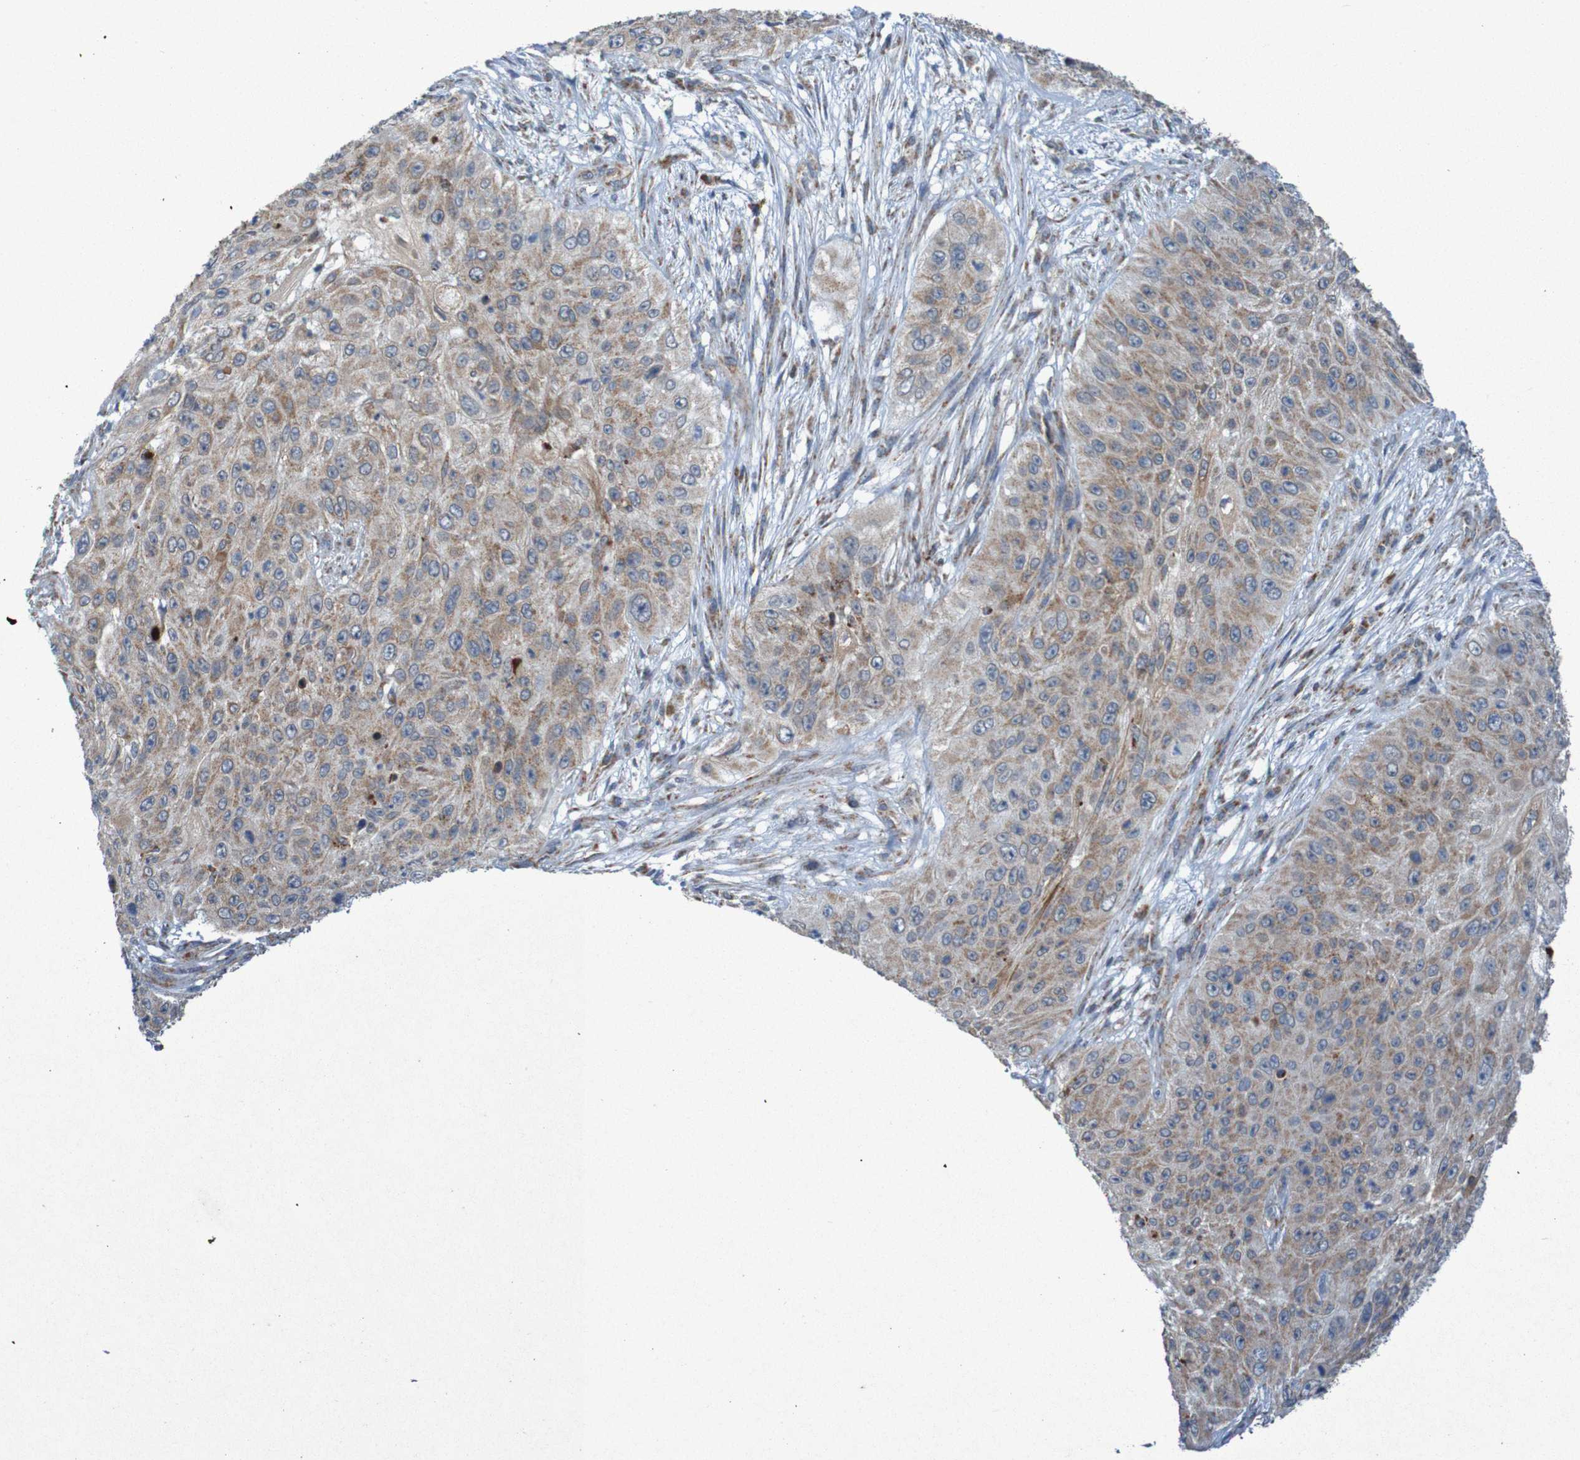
{"staining": {"intensity": "weak", "quantity": ">75%", "location": "cytoplasmic/membranous"}, "tissue": "skin cancer", "cell_type": "Tumor cells", "image_type": "cancer", "snomed": [{"axis": "morphology", "description": "Squamous cell carcinoma, NOS"}, {"axis": "topography", "description": "Skin"}], "caption": "This photomicrograph displays IHC staining of human skin cancer (squamous cell carcinoma), with low weak cytoplasmic/membranous staining in about >75% of tumor cells.", "gene": "CCDC51", "patient": {"sex": "female", "age": 80}}